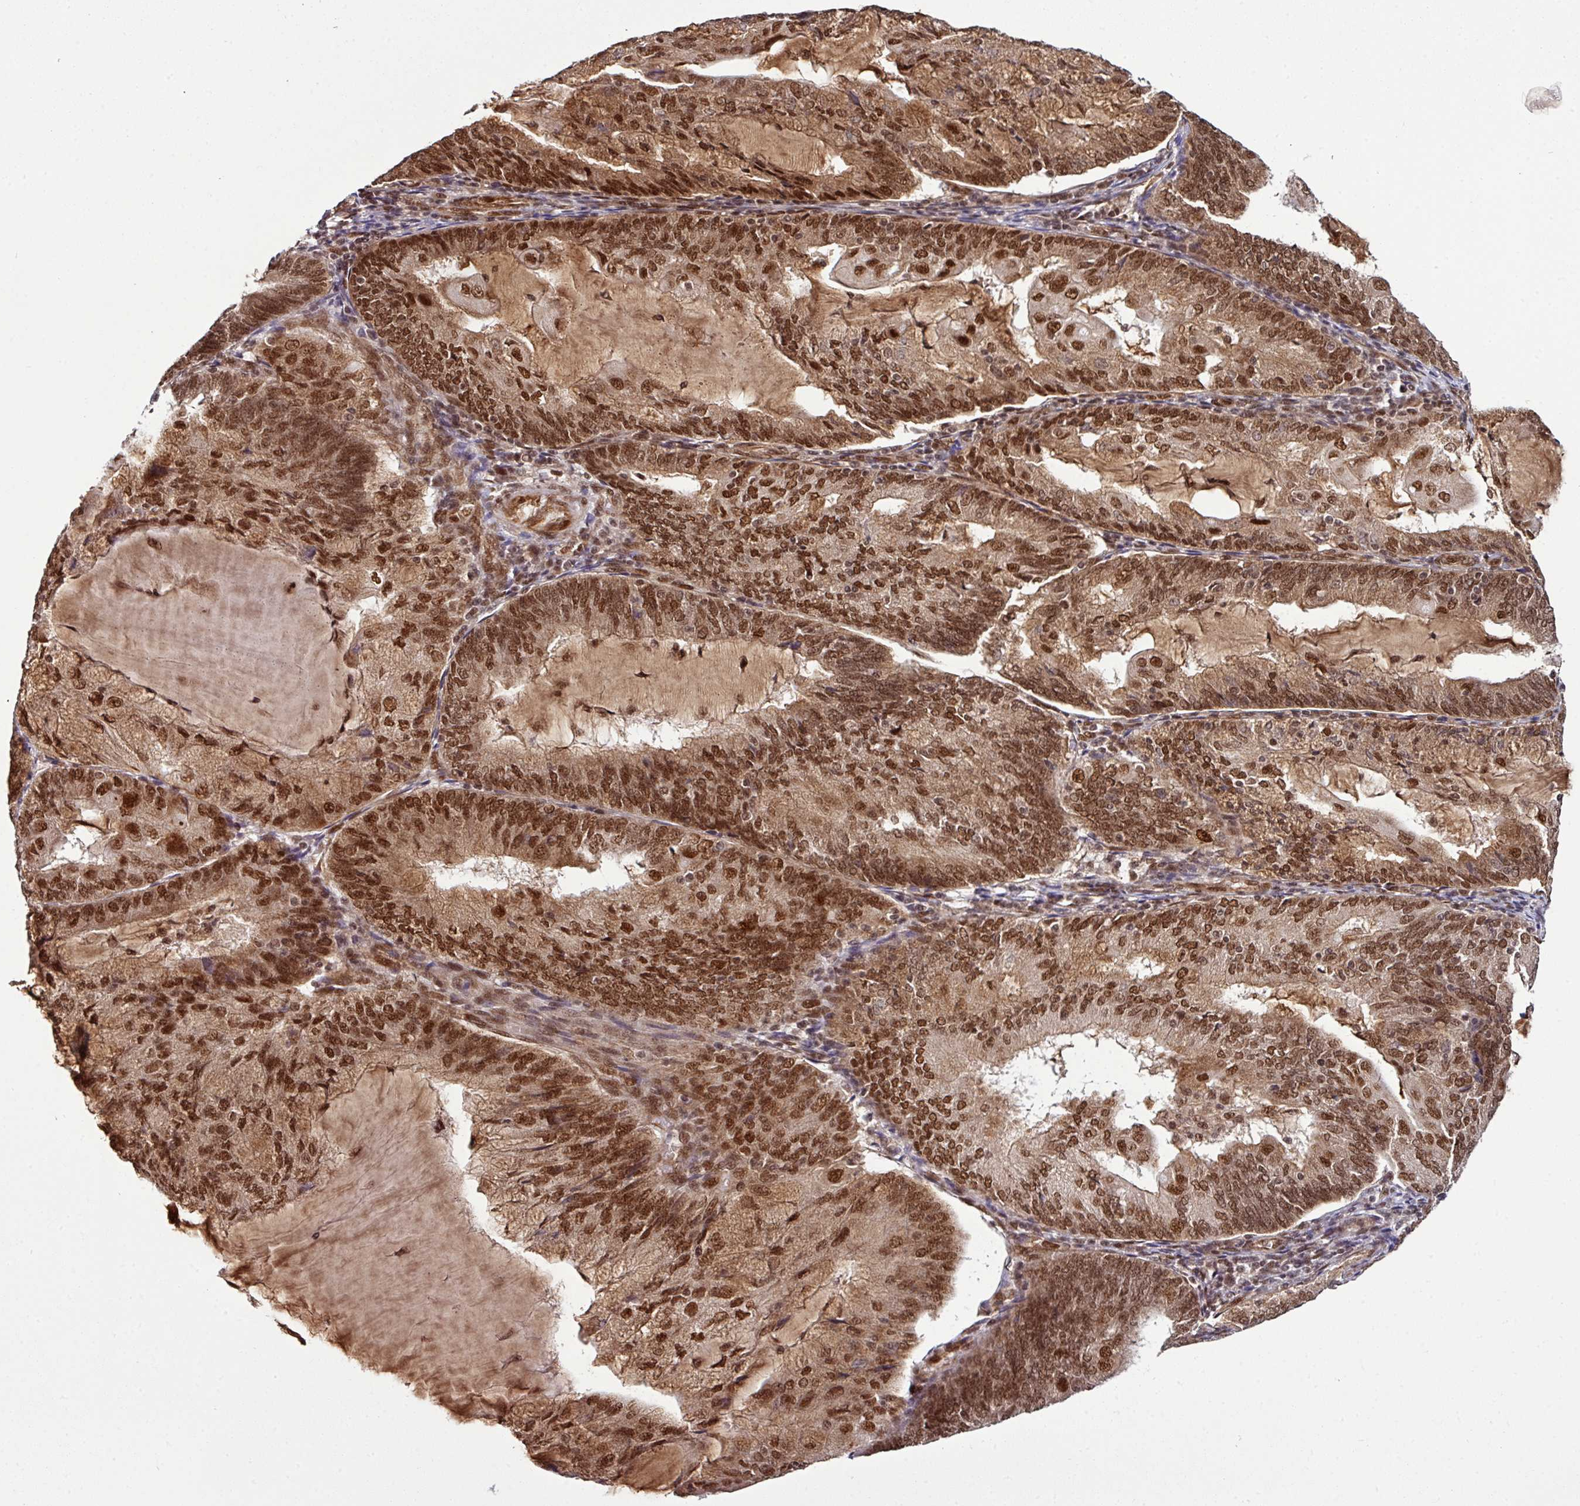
{"staining": {"intensity": "strong", "quantity": ">75%", "location": "nuclear"}, "tissue": "endometrial cancer", "cell_type": "Tumor cells", "image_type": "cancer", "snomed": [{"axis": "morphology", "description": "Adenocarcinoma, NOS"}, {"axis": "topography", "description": "Endometrium"}], "caption": "Endometrial cancer stained with immunohistochemistry (IHC) displays strong nuclear staining in about >75% of tumor cells.", "gene": "MORF4L2", "patient": {"sex": "female", "age": 81}}